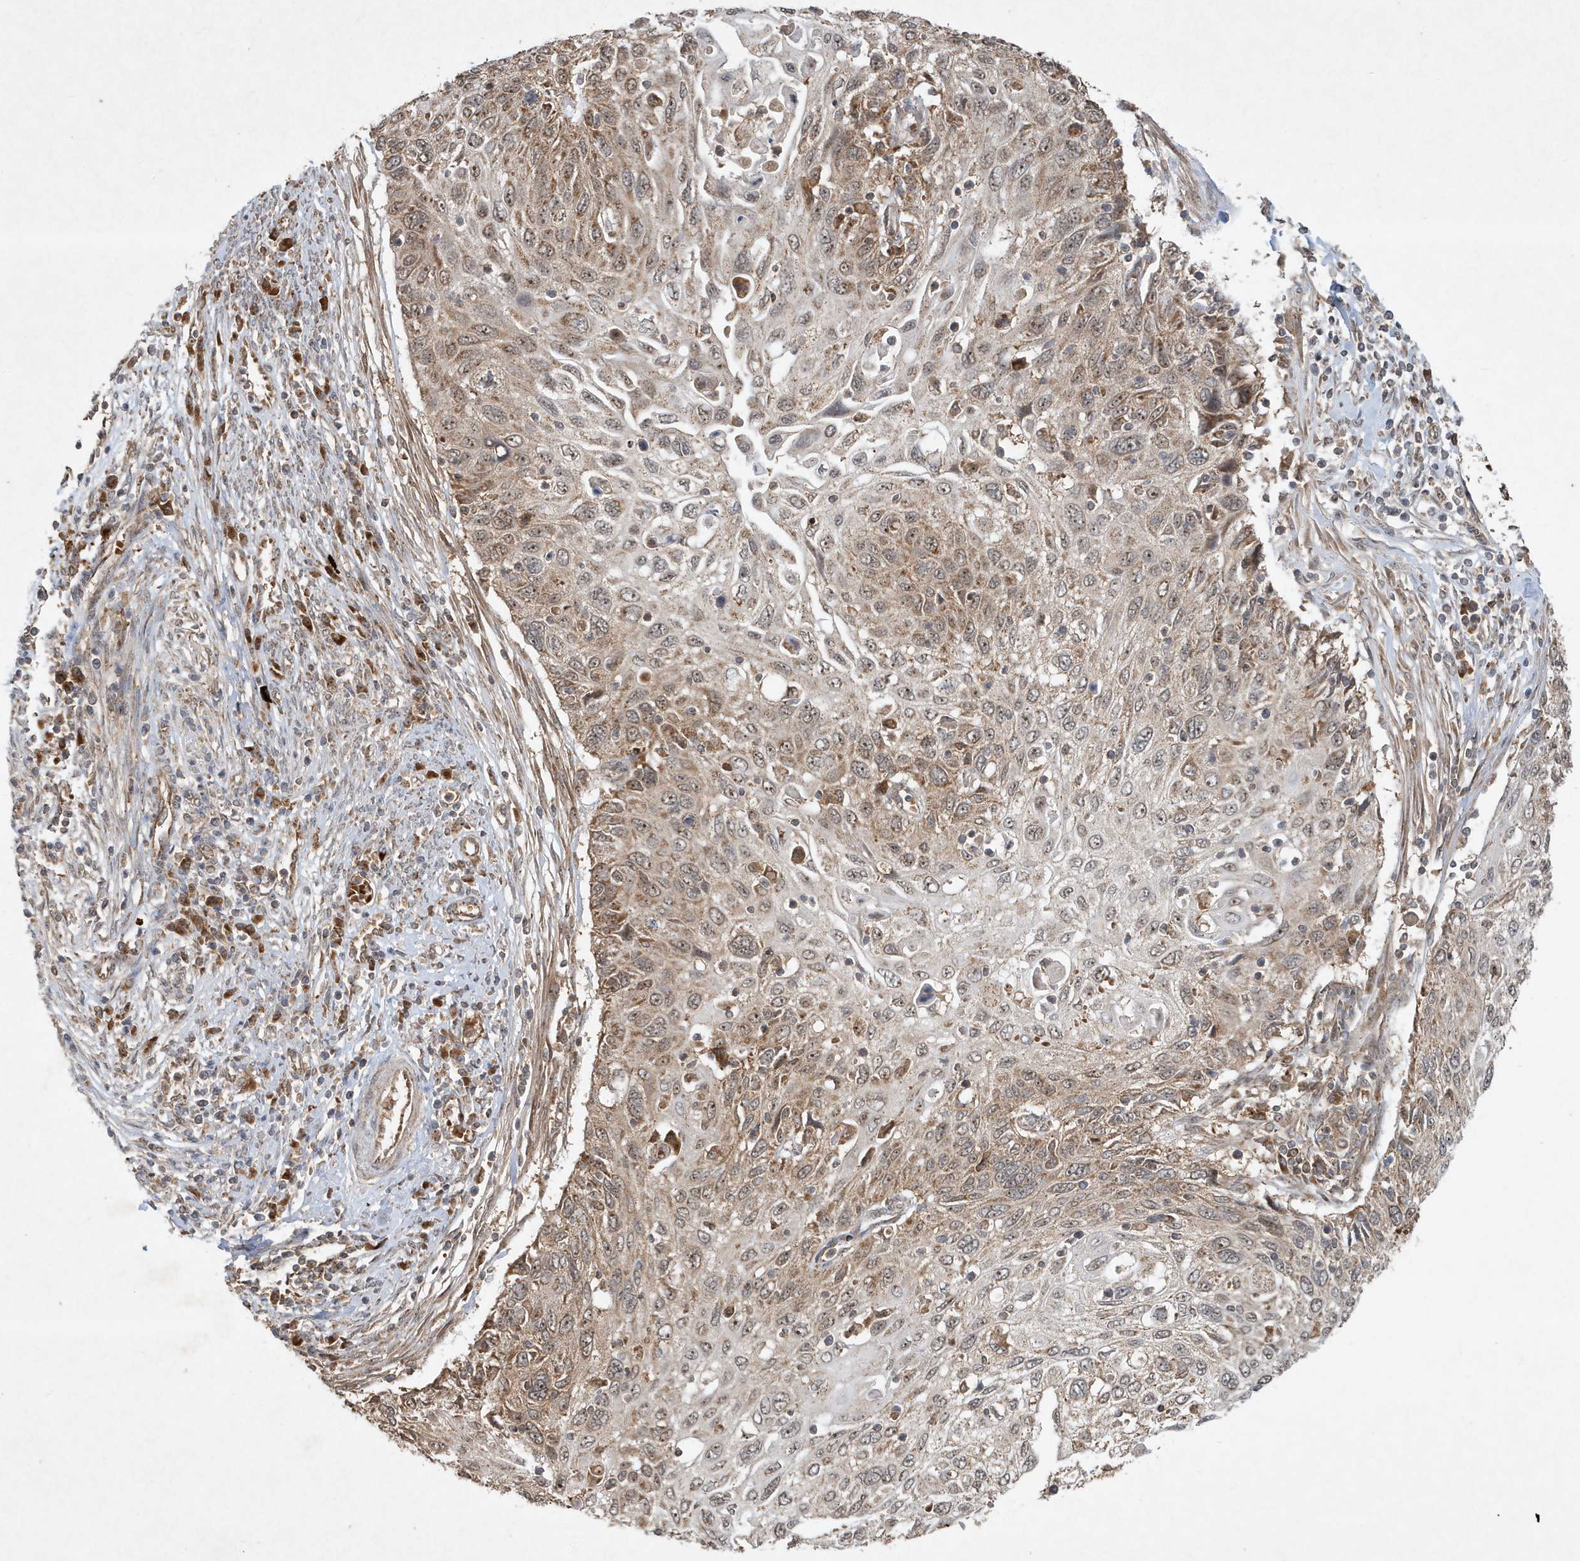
{"staining": {"intensity": "moderate", "quantity": ">75%", "location": "cytoplasmic/membranous,nuclear"}, "tissue": "cervical cancer", "cell_type": "Tumor cells", "image_type": "cancer", "snomed": [{"axis": "morphology", "description": "Squamous cell carcinoma, NOS"}, {"axis": "topography", "description": "Cervix"}], "caption": "DAB immunohistochemical staining of human squamous cell carcinoma (cervical) exhibits moderate cytoplasmic/membranous and nuclear protein positivity in about >75% of tumor cells. The protein is stained brown, and the nuclei are stained in blue (DAB IHC with brightfield microscopy, high magnification).", "gene": "ABCB9", "patient": {"sex": "female", "age": 70}}